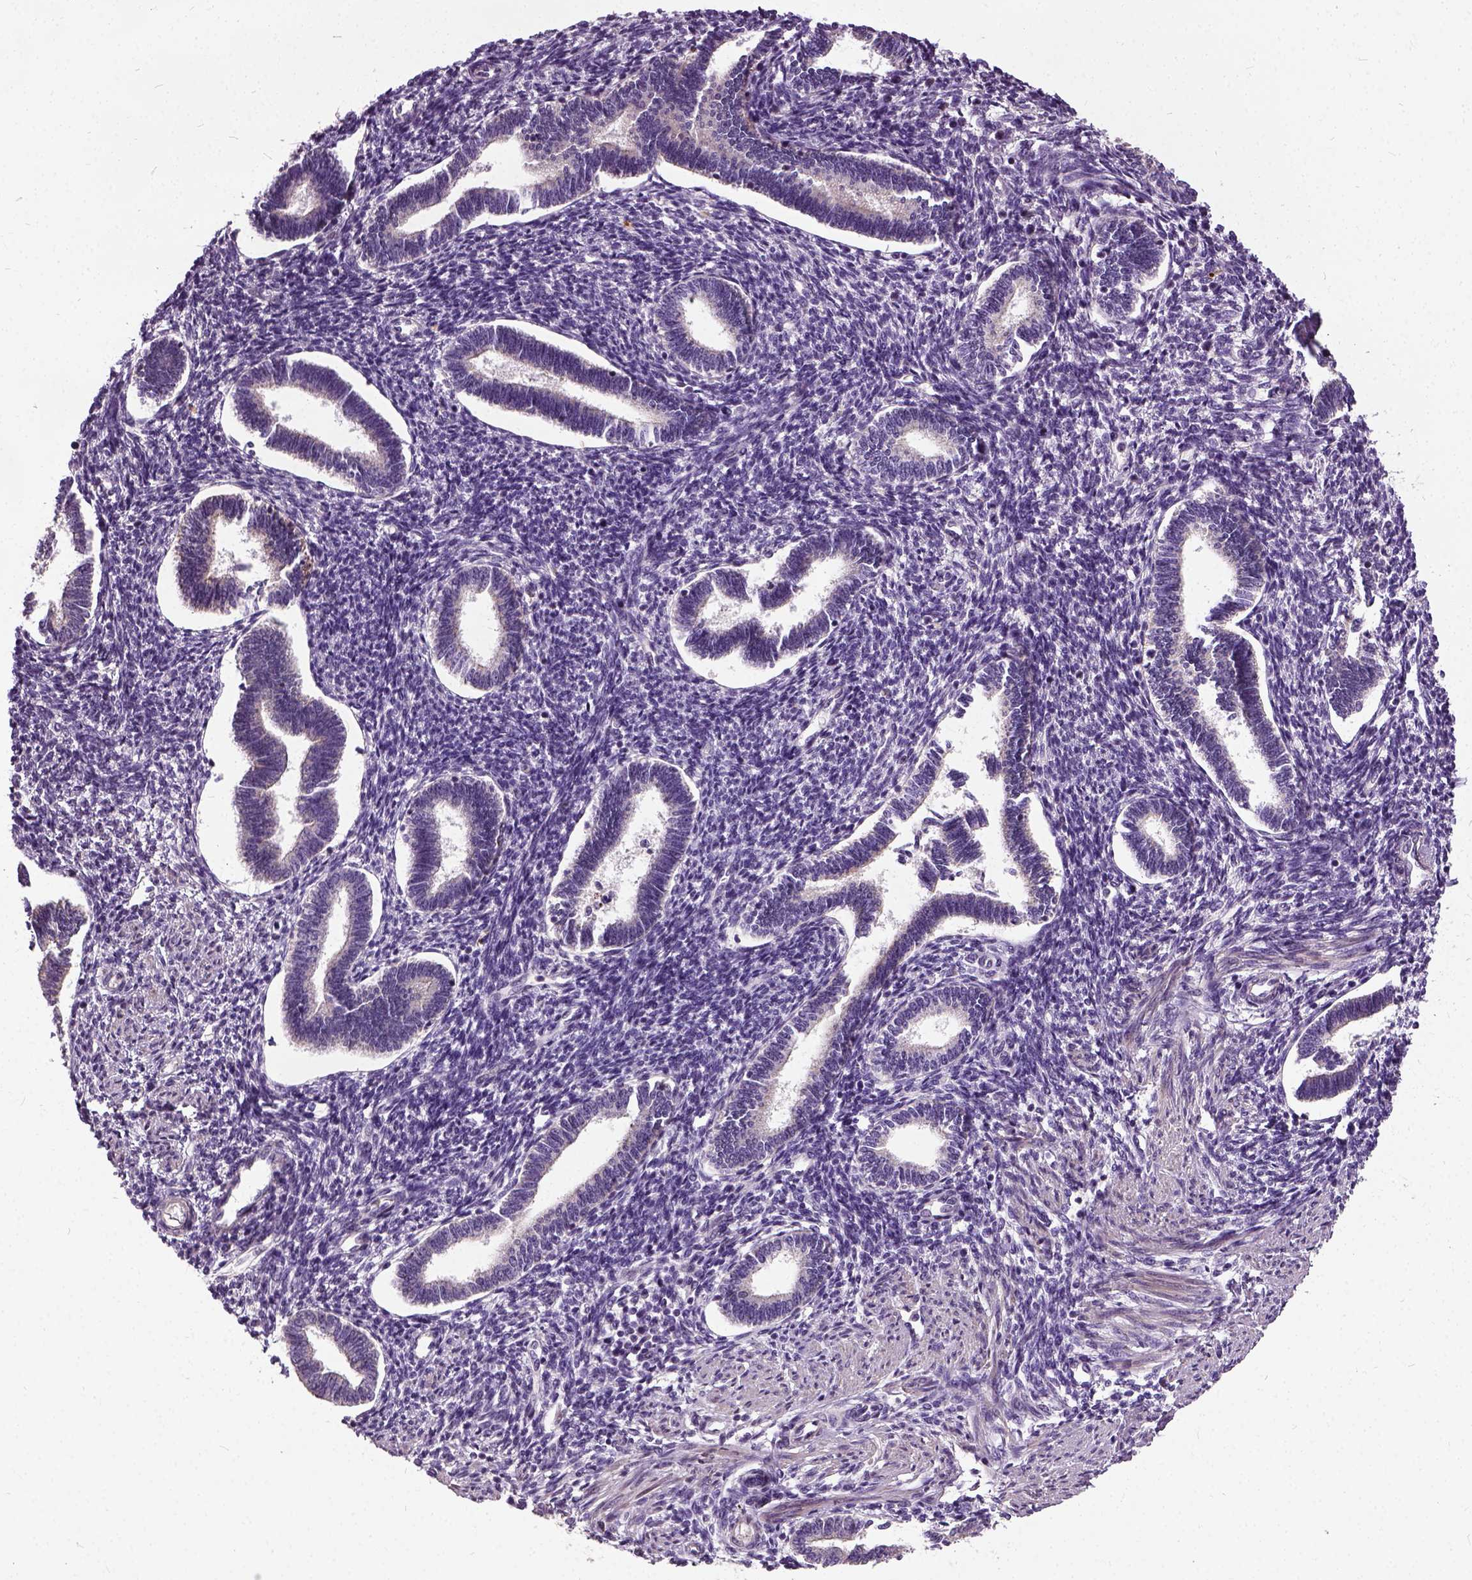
{"staining": {"intensity": "negative", "quantity": "none", "location": "none"}, "tissue": "endometrium", "cell_type": "Cells in endometrial stroma", "image_type": "normal", "snomed": [{"axis": "morphology", "description": "Normal tissue, NOS"}, {"axis": "topography", "description": "Endometrium"}], "caption": "Immunohistochemistry photomicrograph of normal human endometrium stained for a protein (brown), which shows no positivity in cells in endometrial stroma. (DAB (3,3'-diaminobenzidine) immunohistochemistry visualized using brightfield microscopy, high magnification).", "gene": "ILRUN", "patient": {"sex": "female", "age": 42}}